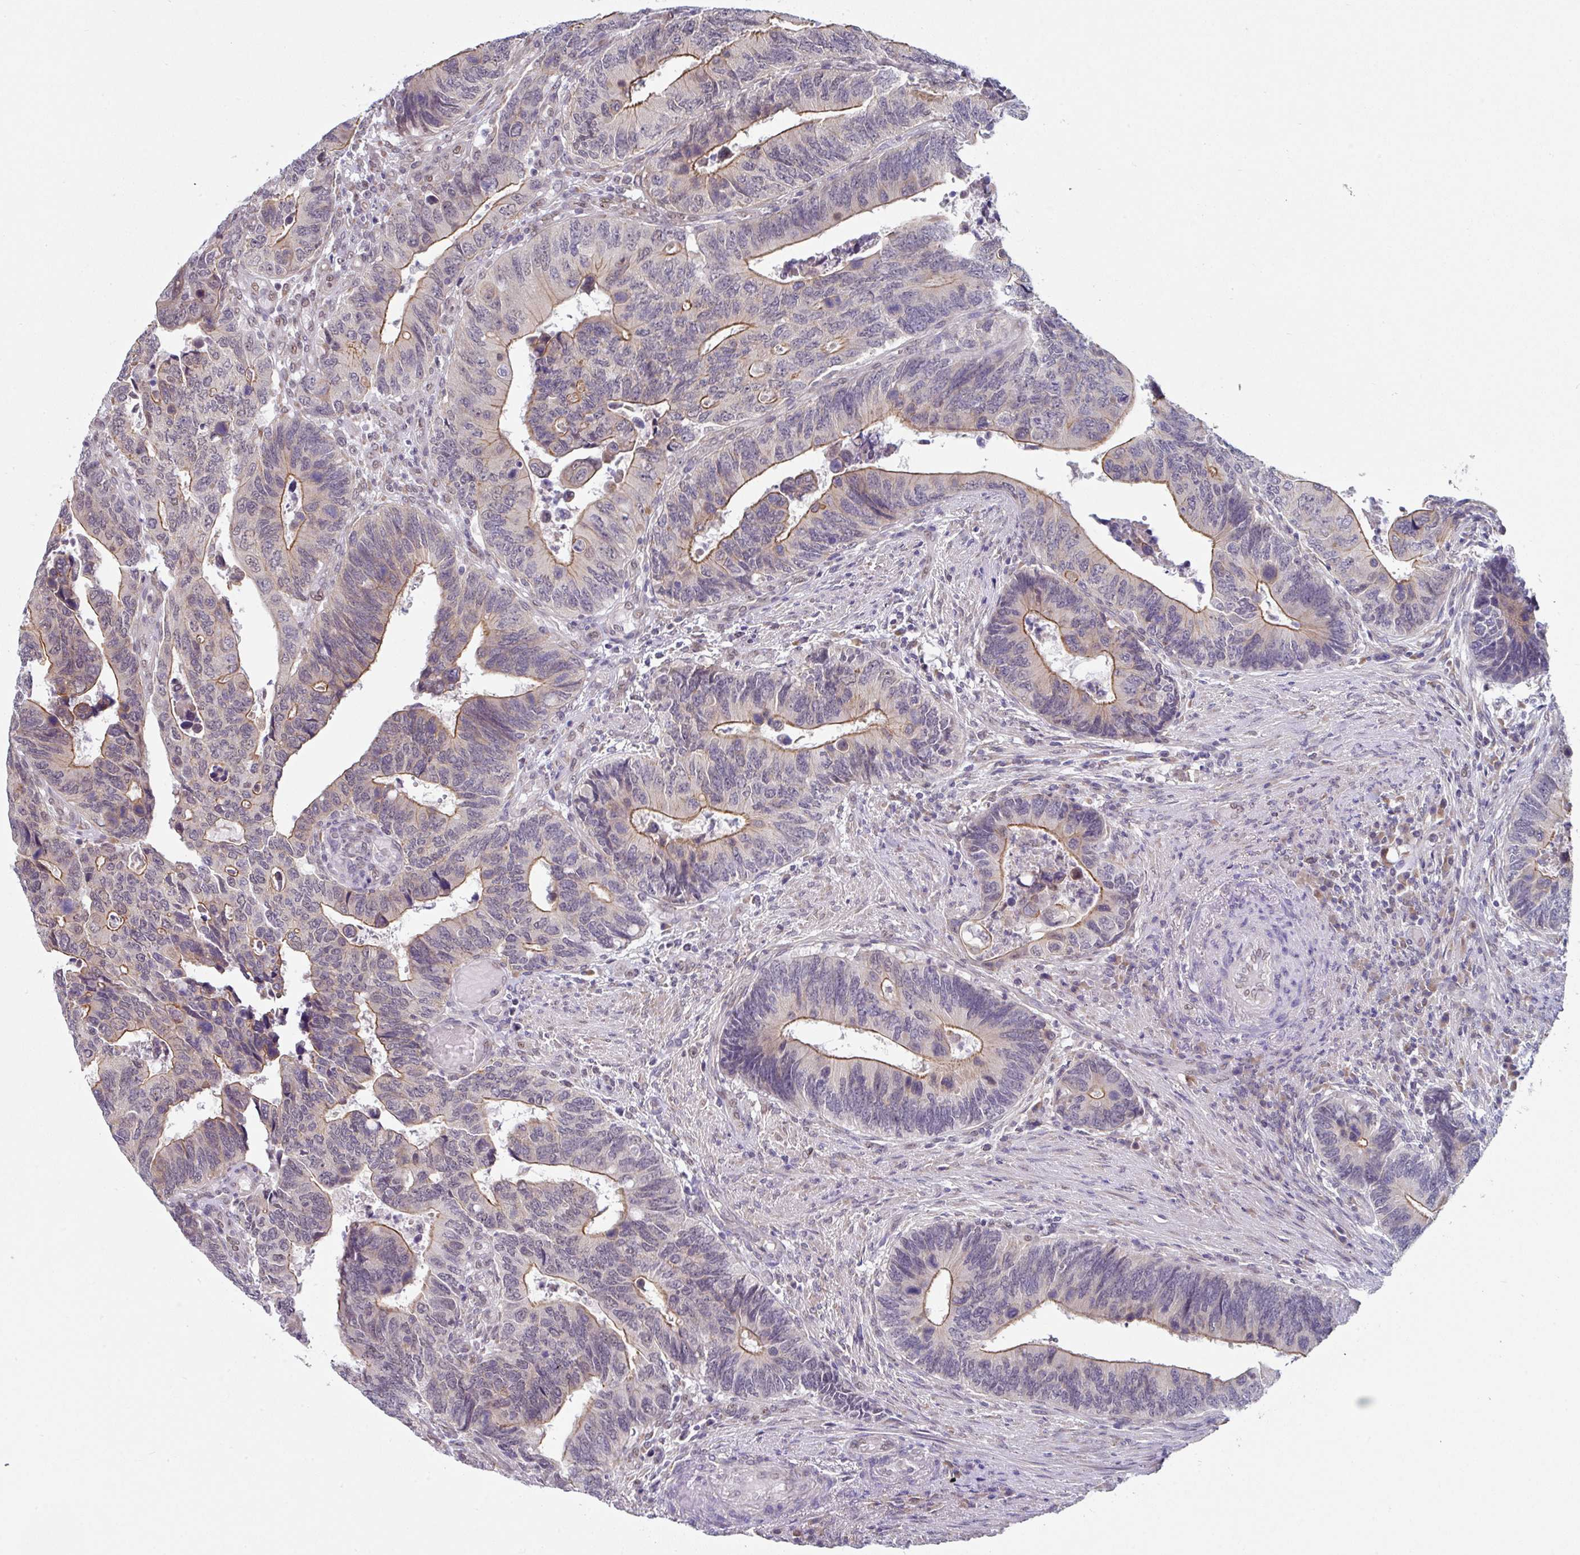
{"staining": {"intensity": "moderate", "quantity": "25%-75%", "location": "cytoplasmic/membranous"}, "tissue": "colorectal cancer", "cell_type": "Tumor cells", "image_type": "cancer", "snomed": [{"axis": "morphology", "description": "Adenocarcinoma, NOS"}, {"axis": "topography", "description": "Colon"}], "caption": "About 25%-75% of tumor cells in colorectal cancer show moderate cytoplasmic/membranous protein staining as visualized by brown immunohistochemical staining.", "gene": "TMED5", "patient": {"sex": "male", "age": 87}}